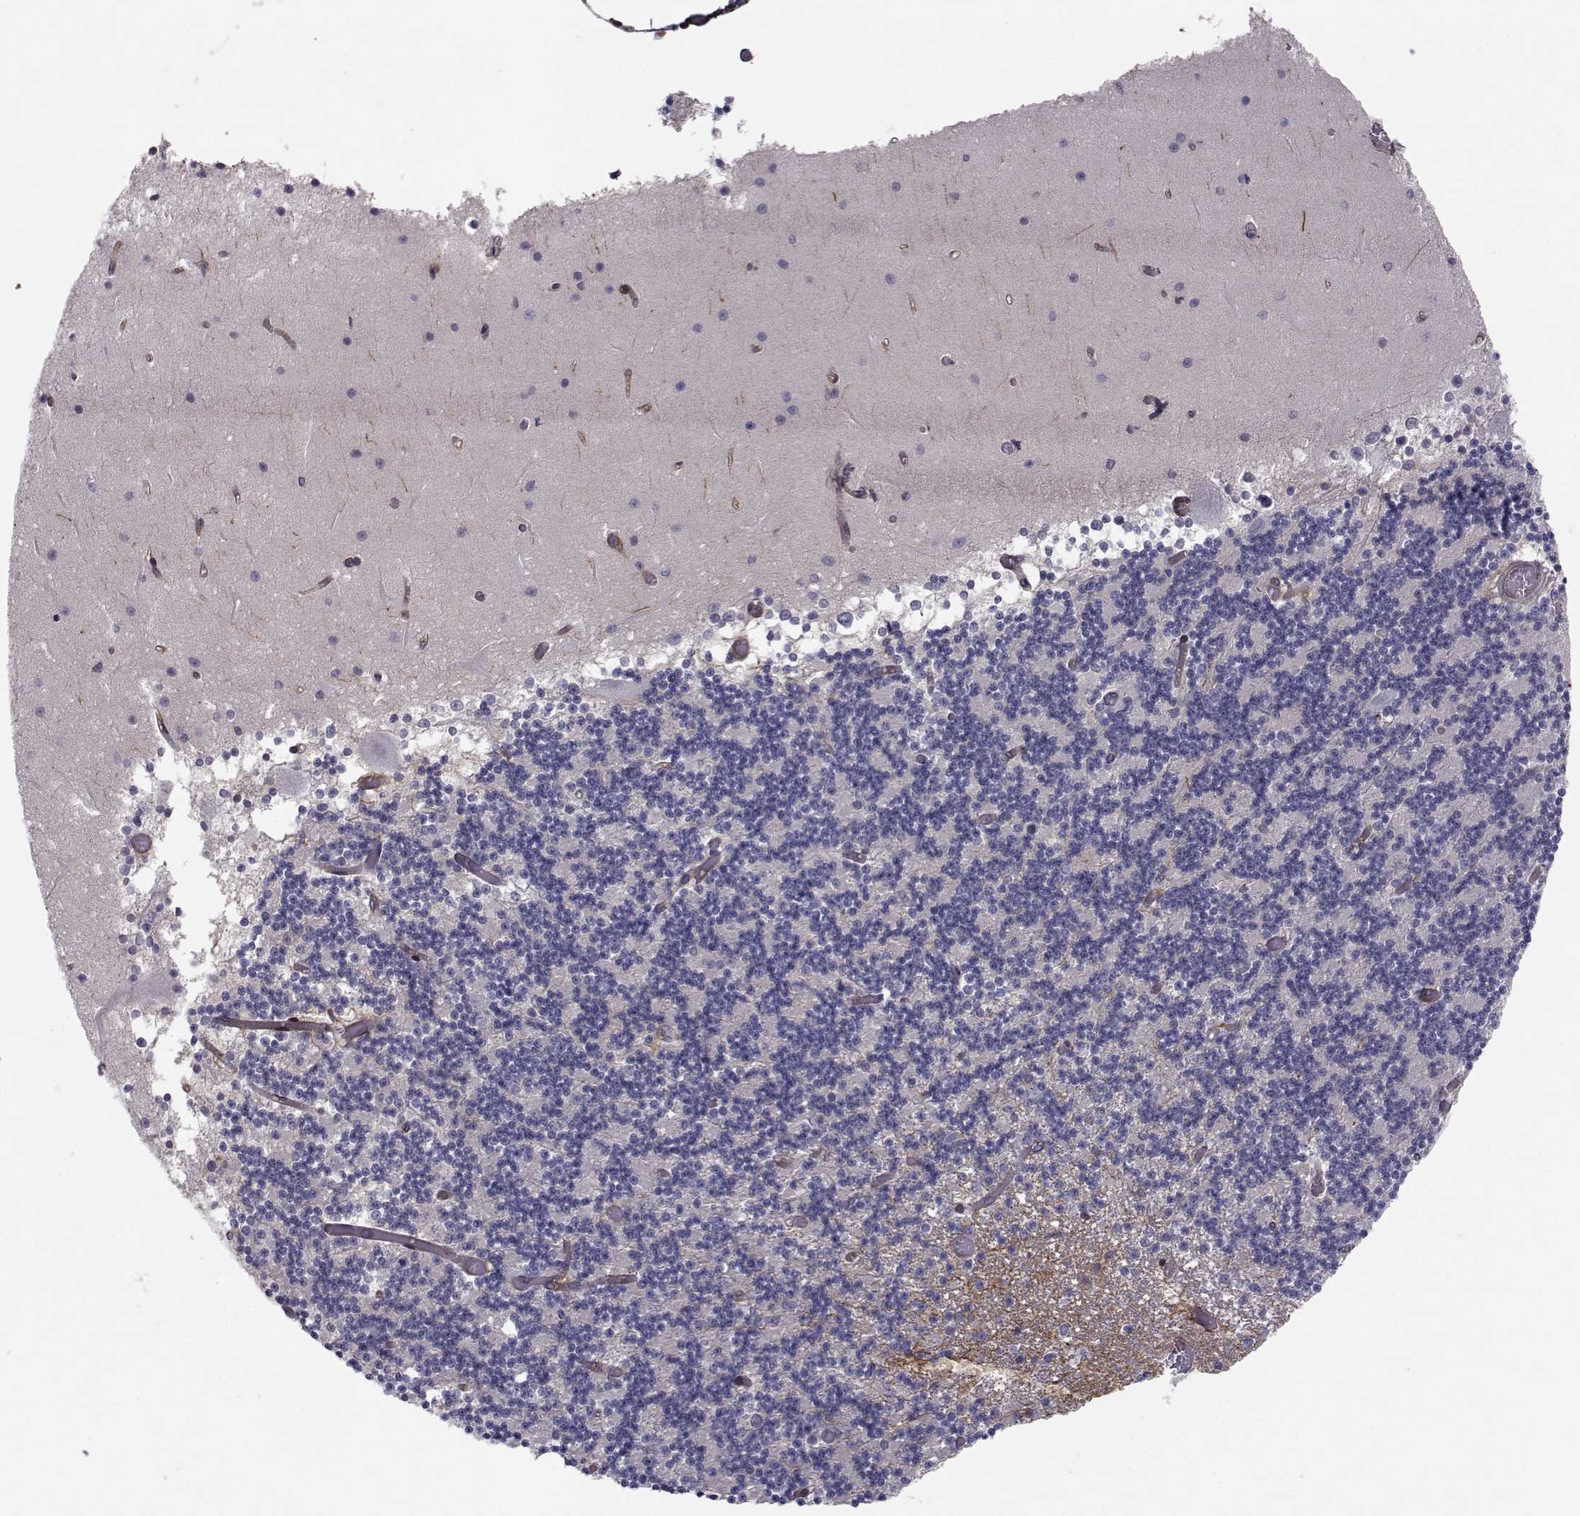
{"staining": {"intensity": "negative", "quantity": "none", "location": "none"}, "tissue": "cerebellum", "cell_type": "Cells in granular layer", "image_type": "normal", "snomed": [{"axis": "morphology", "description": "Normal tissue, NOS"}, {"axis": "topography", "description": "Cerebellum"}], "caption": "Cerebellum stained for a protein using immunohistochemistry (IHC) exhibits no positivity cells in granular layer.", "gene": "TRIP10", "patient": {"sex": "female", "age": 28}}